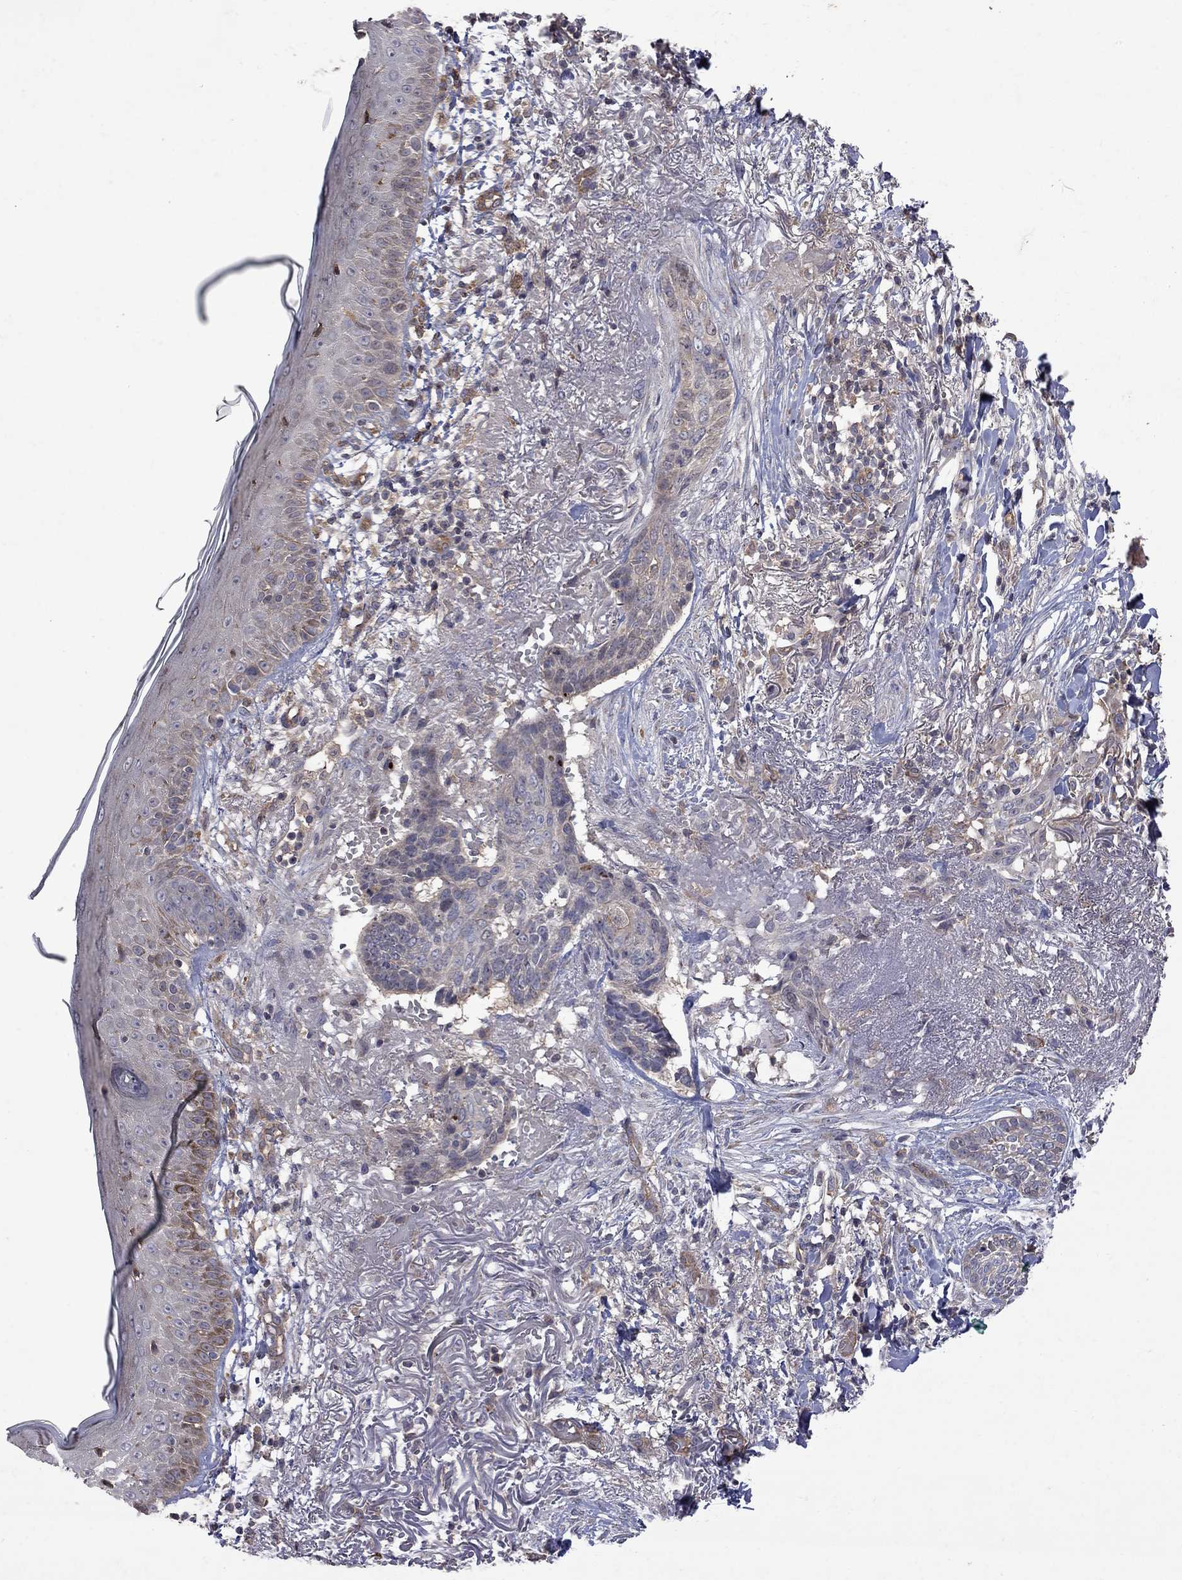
{"staining": {"intensity": "negative", "quantity": "none", "location": "none"}, "tissue": "skin cancer", "cell_type": "Tumor cells", "image_type": "cancer", "snomed": [{"axis": "morphology", "description": "Normal tissue, NOS"}, {"axis": "morphology", "description": "Basal cell carcinoma"}, {"axis": "topography", "description": "Skin"}], "caption": "There is no significant expression in tumor cells of skin cancer.", "gene": "ABI3", "patient": {"sex": "male", "age": 84}}